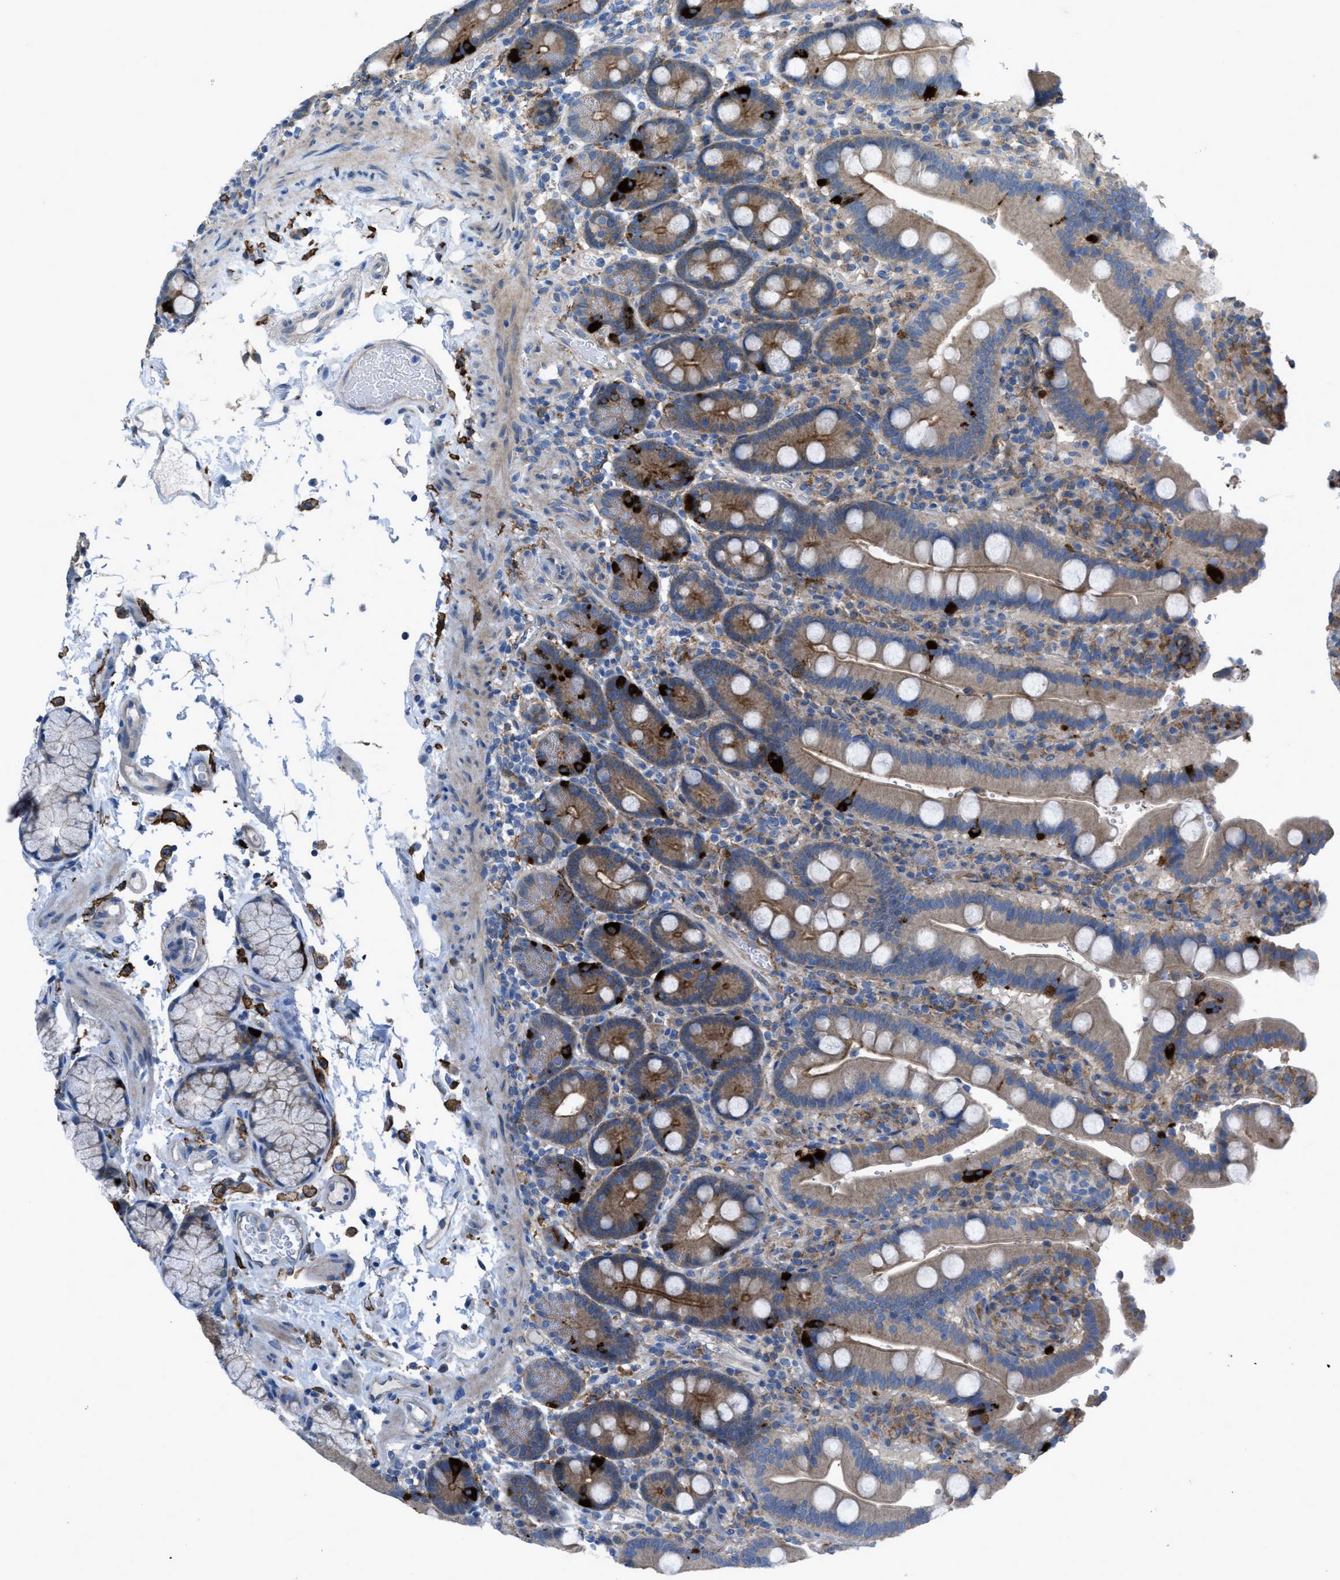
{"staining": {"intensity": "moderate", "quantity": ">75%", "location": "cytoplasmic/membranous"}, "tissue": "duodenum", "cell_type": "Glandular cells", "image_type": "normal", "snomed": [{"axis": "morphology", "description": "Normal tissue, NOS"}, {"axis": "topography", "description": "Small intestine, NOS"}], "caption": "An image showing moderate cytoplasmic/membranous staining in approximately >75% of glandular cells in benign duodenum, as visualized by brown immunohistochemical staining.", "gene": "EGFR", "patient": {"sex": "female", "age": 71}}